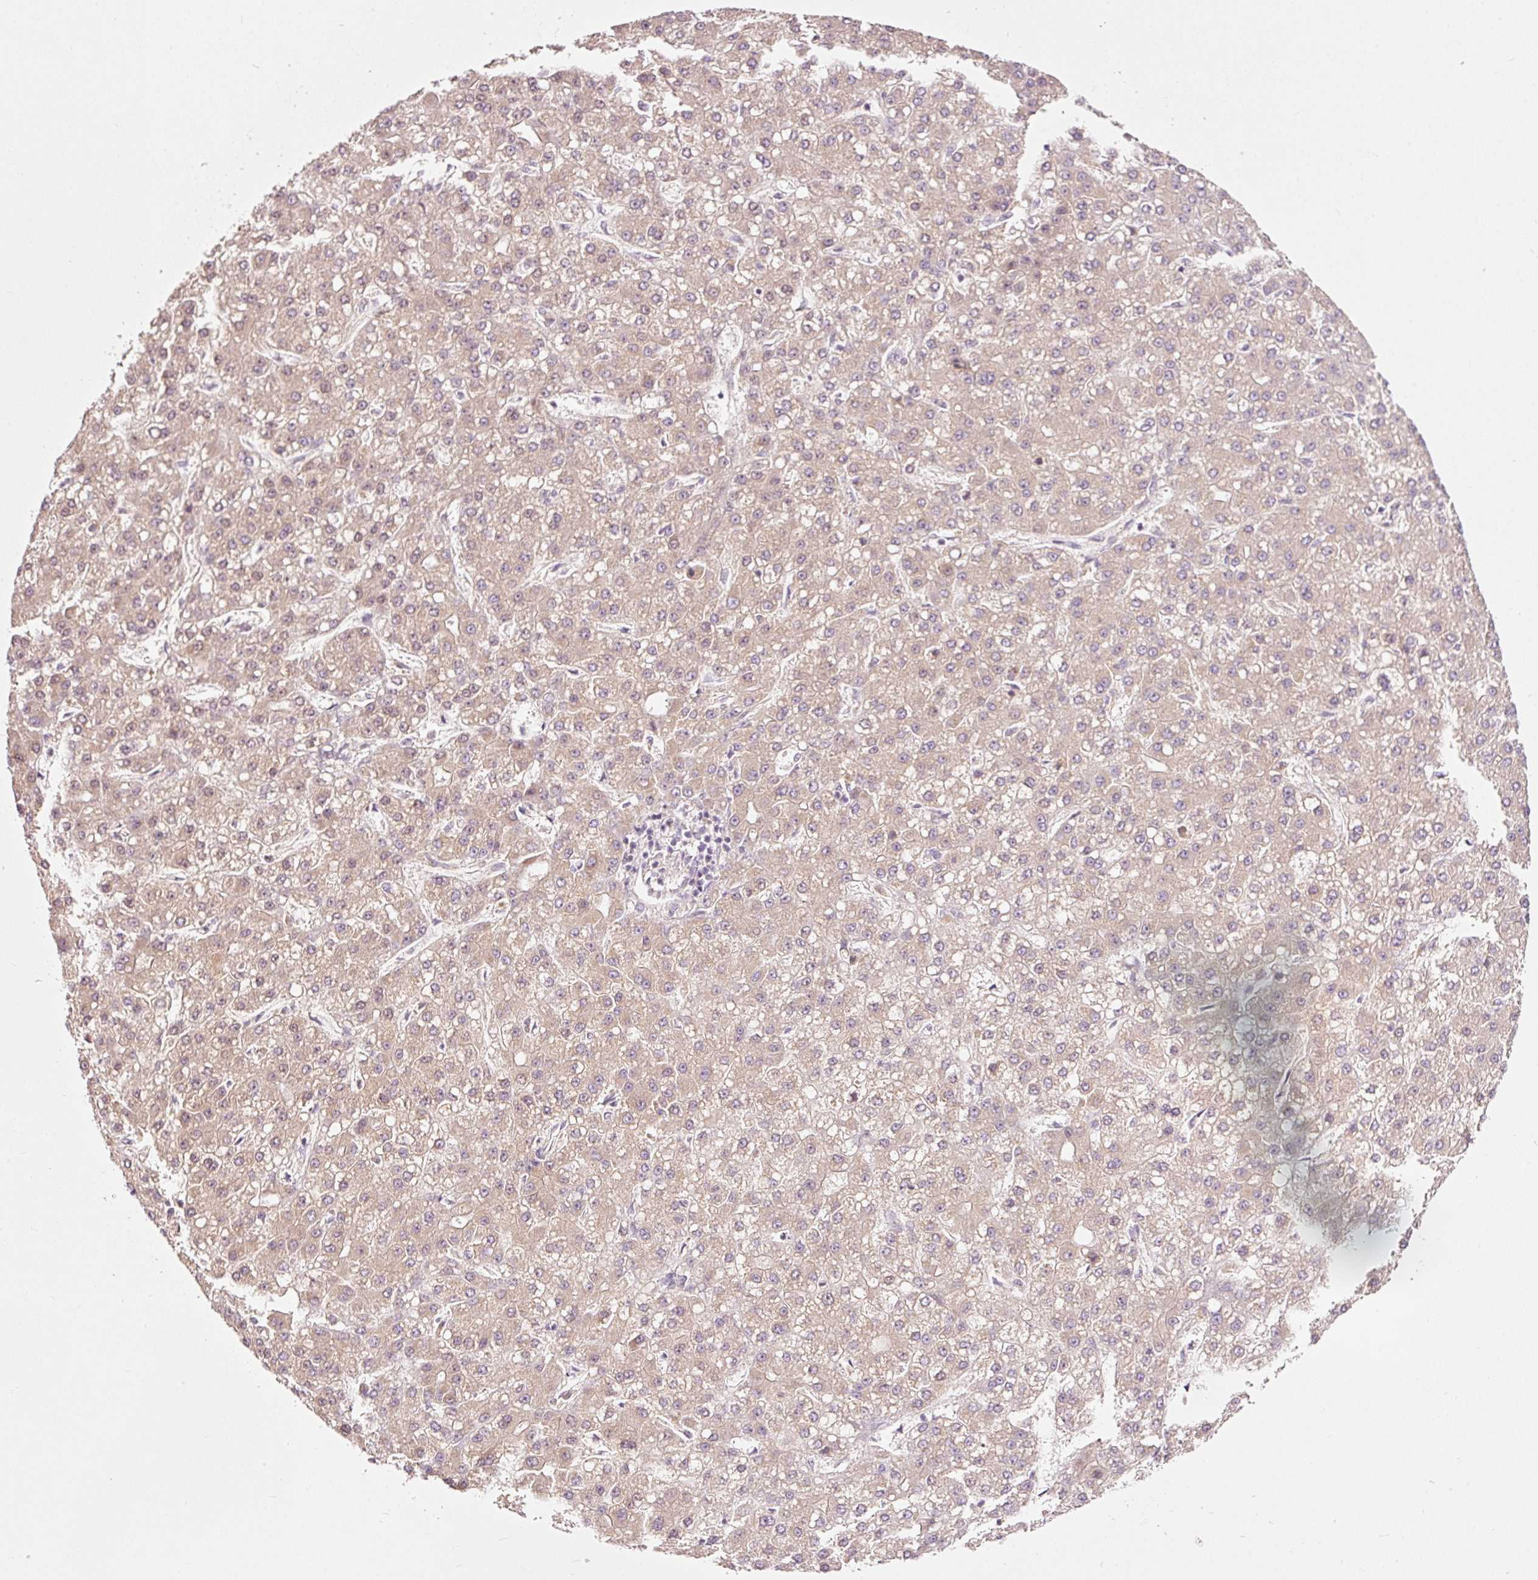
{"staining": {"intensity": "weak", "quantity": "25%-75%", "location": "cytoplasmic/membranous"}, "tissue": "liver cancer", "cell_type": "Tumor cells", "image_type": "cancer", "snomed": [{"axis": "morphology", "description": "Carcinoma, Hepatocellular, NOS"}, {"axis": "topography", "description": "Liver"}], "caption": "Liver hepatocellular carcinoma was stained to show a protein in brown. There is low levels of weak cytoplasmic/membranous expression in approximately 25%-75% of tumor cells.", "gene": "LDHAL6B", "patient": {"sex": "male", "age": 67}}